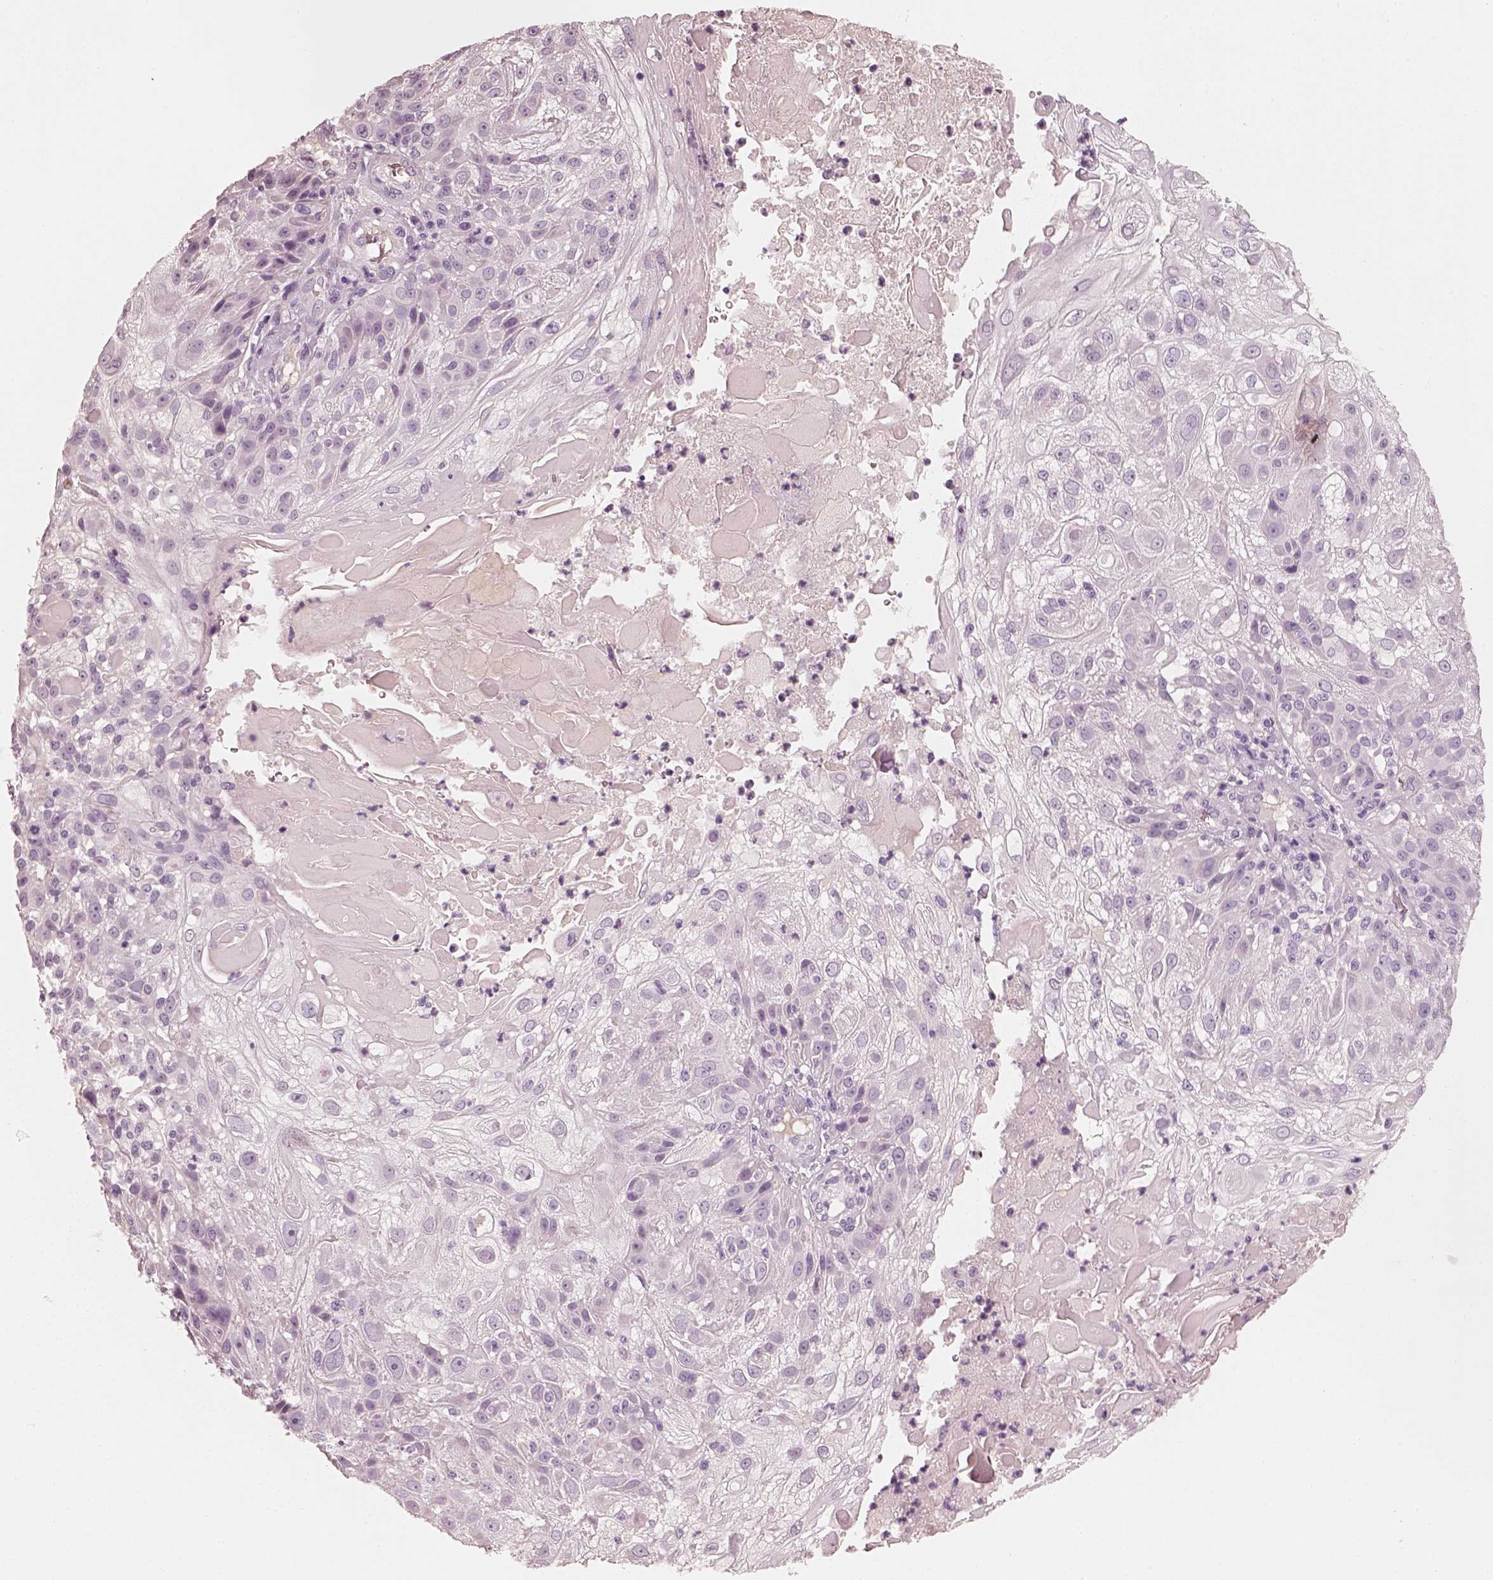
{"staining": {"intensity": "negative", "quantity": "none", "location": "none"}, "tissue": "skin cancer", "cell_type": "Tumor cells", "image_type": "cancer", "snomed": [{"axis": "morphology", "description": "Normal tissue, NOS"}, {"axis": "morphology", "description": "Squamous cell carcinoma, NOS"}, {"axis": "topography", "description": "Skin"}], "caption": "Immunohistochemistry image of human squamous cell carcinoma (skin) stained for a protein (brown), which demonstrates no staining in tumor cells.", "gene": "RS1", "patient": {"sex": "female", "age": 83}}